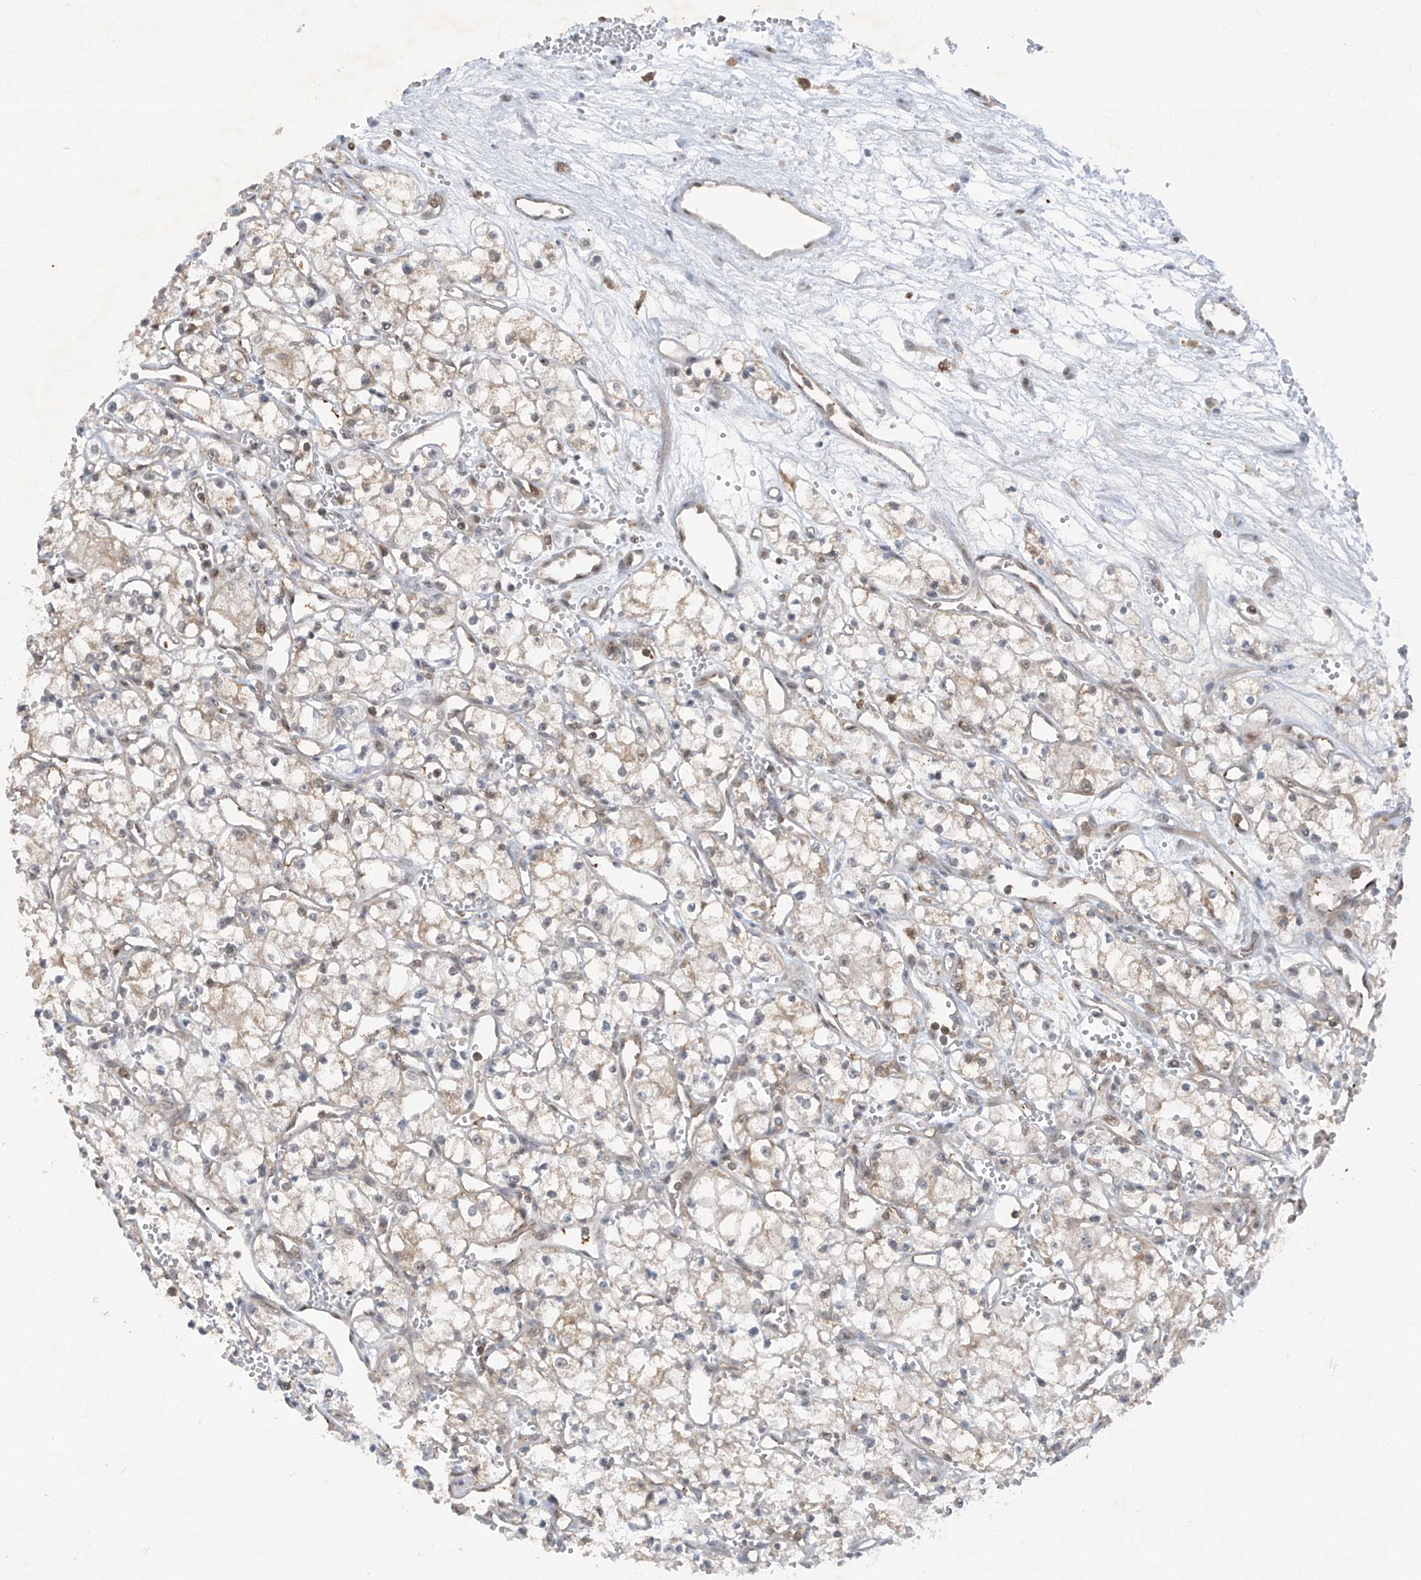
{"staining": {"intensity": "negative", "quantity": "none", "location": "none"}, "tissue": "renal cancer", "cell_type": "Tumor cells", "image_type": "cancer", "snomed": [{"axis": "morphology", "description": "Adenocarcinoma, NOS"}, {"axis": "topography", "description": "Kidney"}], "caption": "Immunohistochemistry (IHC) micrograph of neoplastic tissue: human adenocarcinoma (renal) stained with DAB reveals no significant protein expression in tumor cells.", "gene": "ZNF358", "patient": {"sex": "male", "age": 59}}